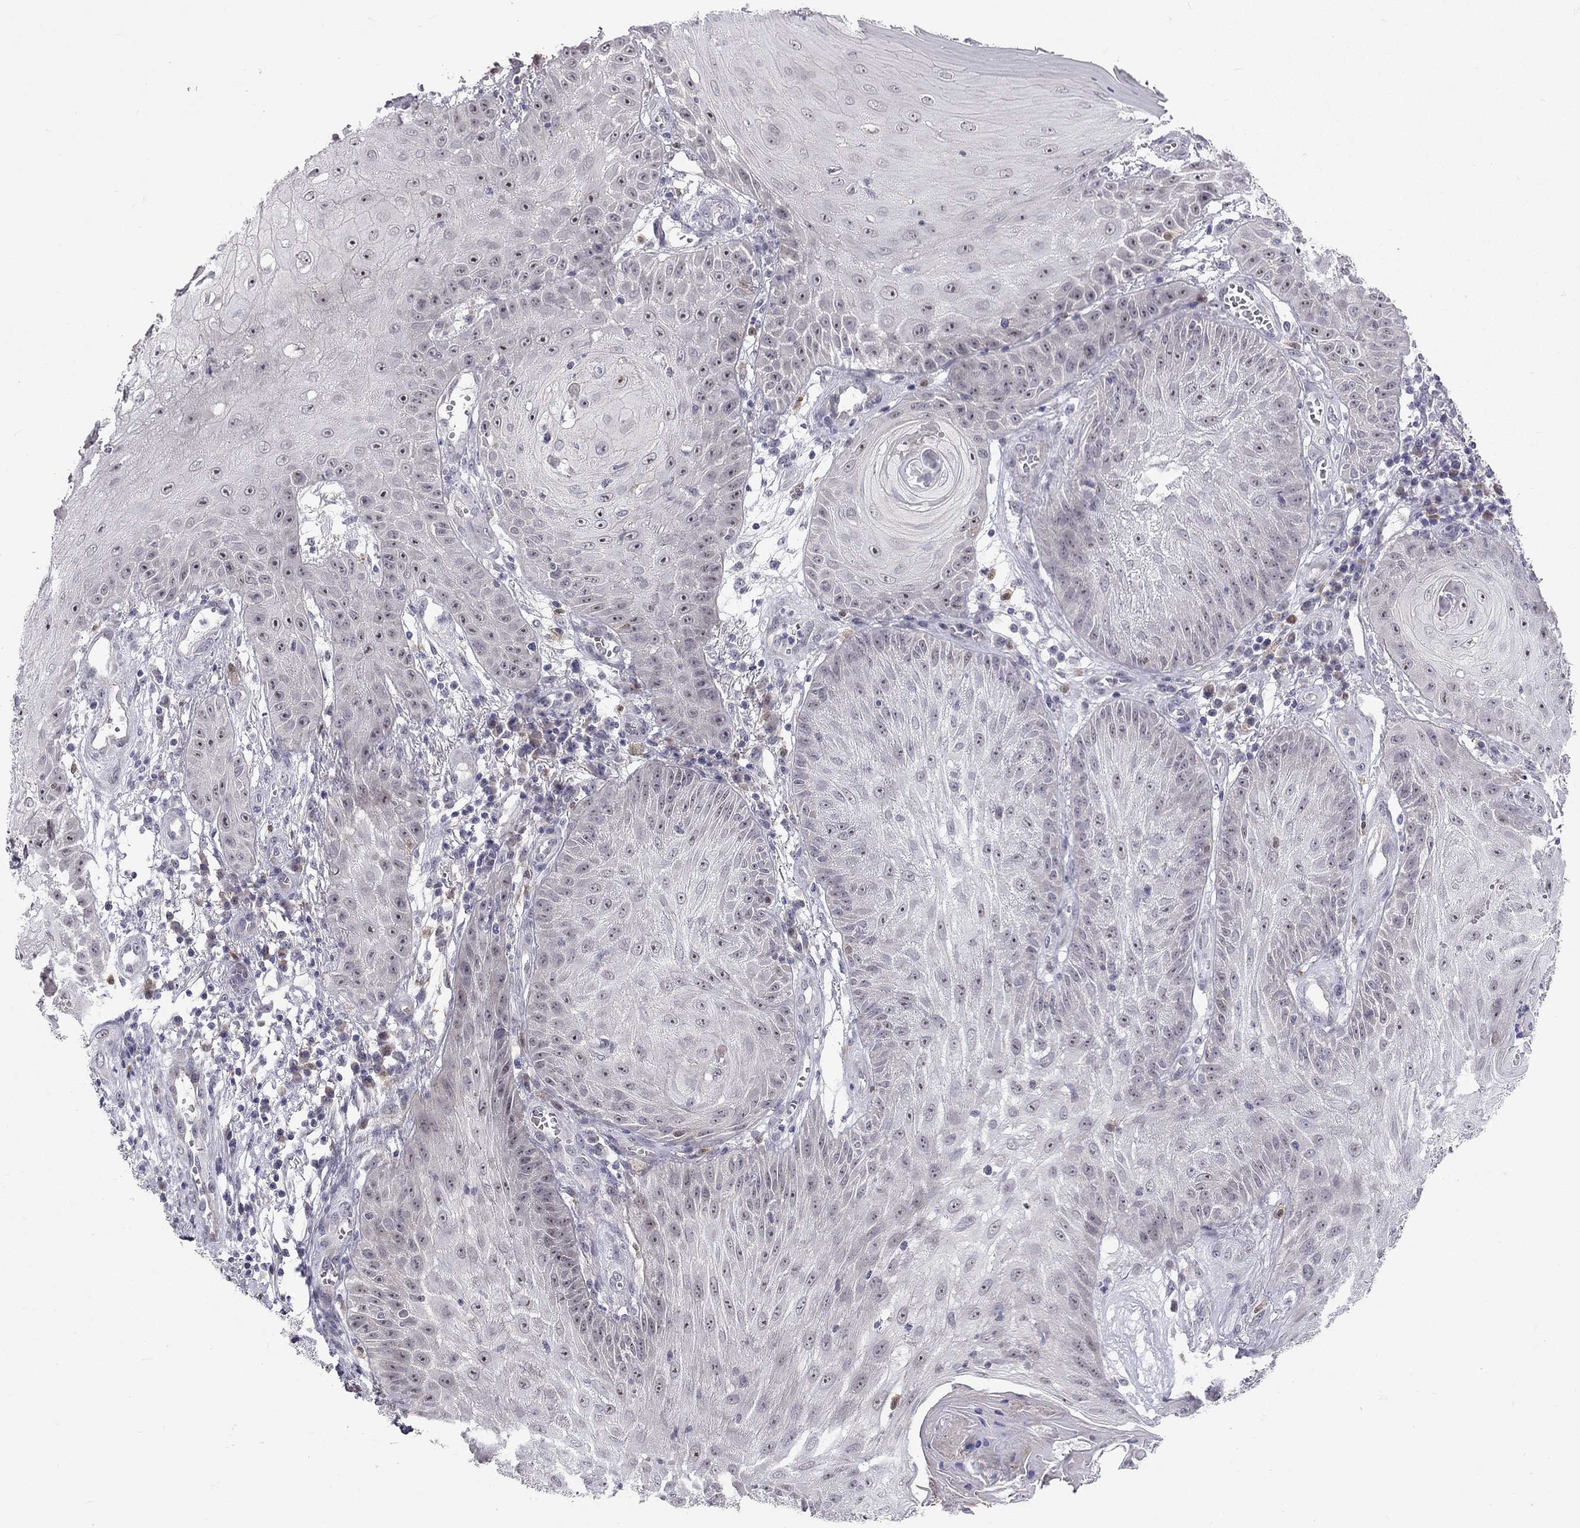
{"staining": {"intensity": "moderate", "quantity": "<25%", "location": "nuclear"}, "tissue": "skin cancer", "cell_type": "Tumor cells", "image_type": "cancer", "snomed": [{"axis": "morphology", "description": "Squamous cell carcinoma, NOS"}, {"axis": "topography", "description": "Skin"}], "caption": "A micrograph of skin cancer (squamous cell carcinoma) stained for a protein shows moderate nuclear brown staining in tumor cells.", "gene": "STXBP6", "patient": {"sex": "male", "age": 70}}